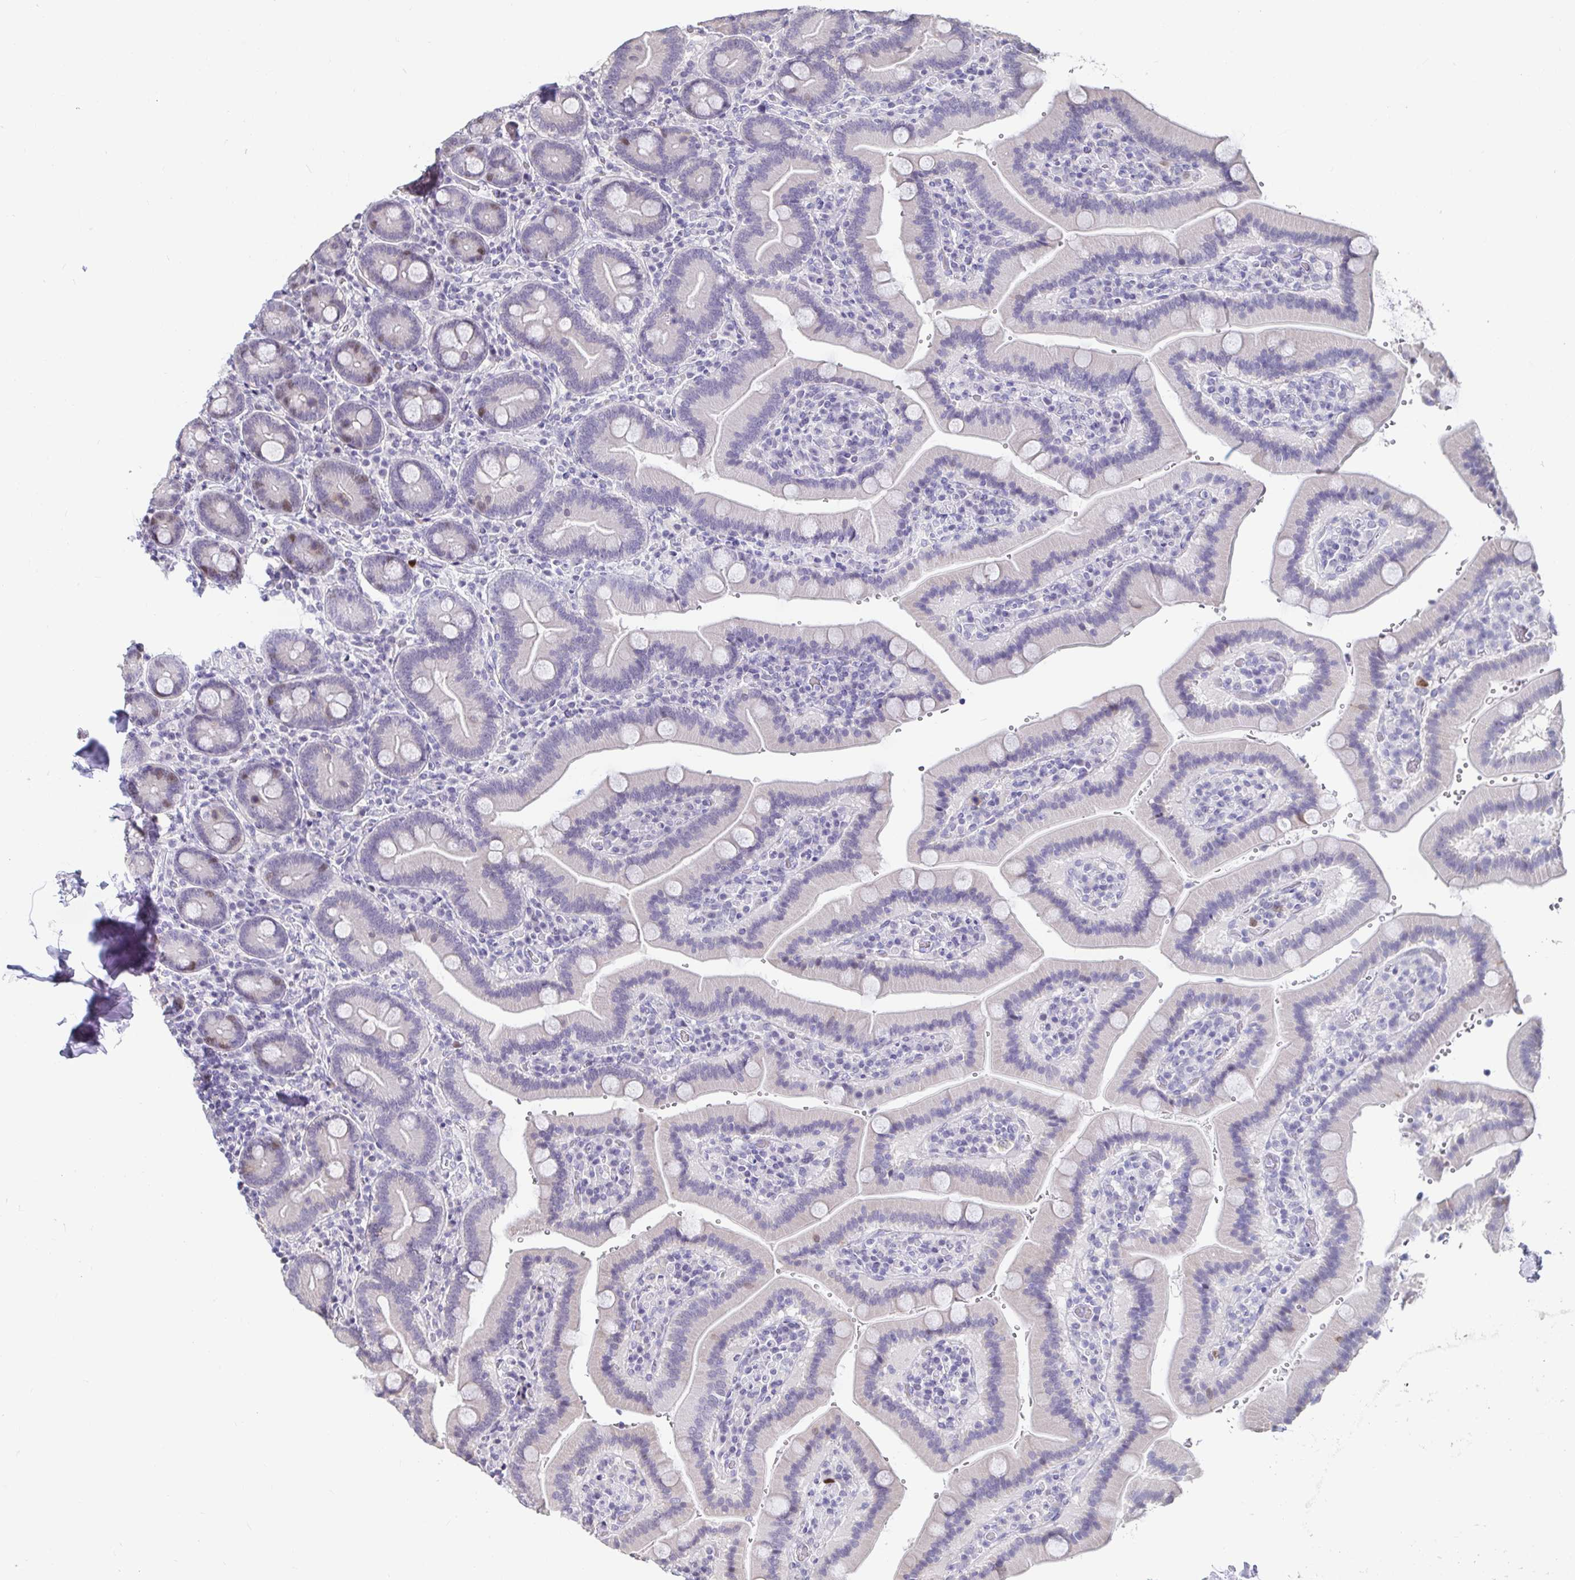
{"staining": {"intensity": "moderate", "quantity": "<25%", "location": "nuclear"}, "tissue": "duodenum", "cell_type": "Glandular cells", "image_type": "normal", "snomed": [{"axis": "morphology", "description": "Normal tissue, NOS"}, {"axis": "topography", "description": "Duodenum"}], "caption": "IHC photomicrograph of normal human duodenum stained for a protein (brown), which reveals low levels of moderate nuclear positivity in approximately <25% of glandular cells.", "gene": "ANLN", "patient": {"sex": "female", "age": 62}}